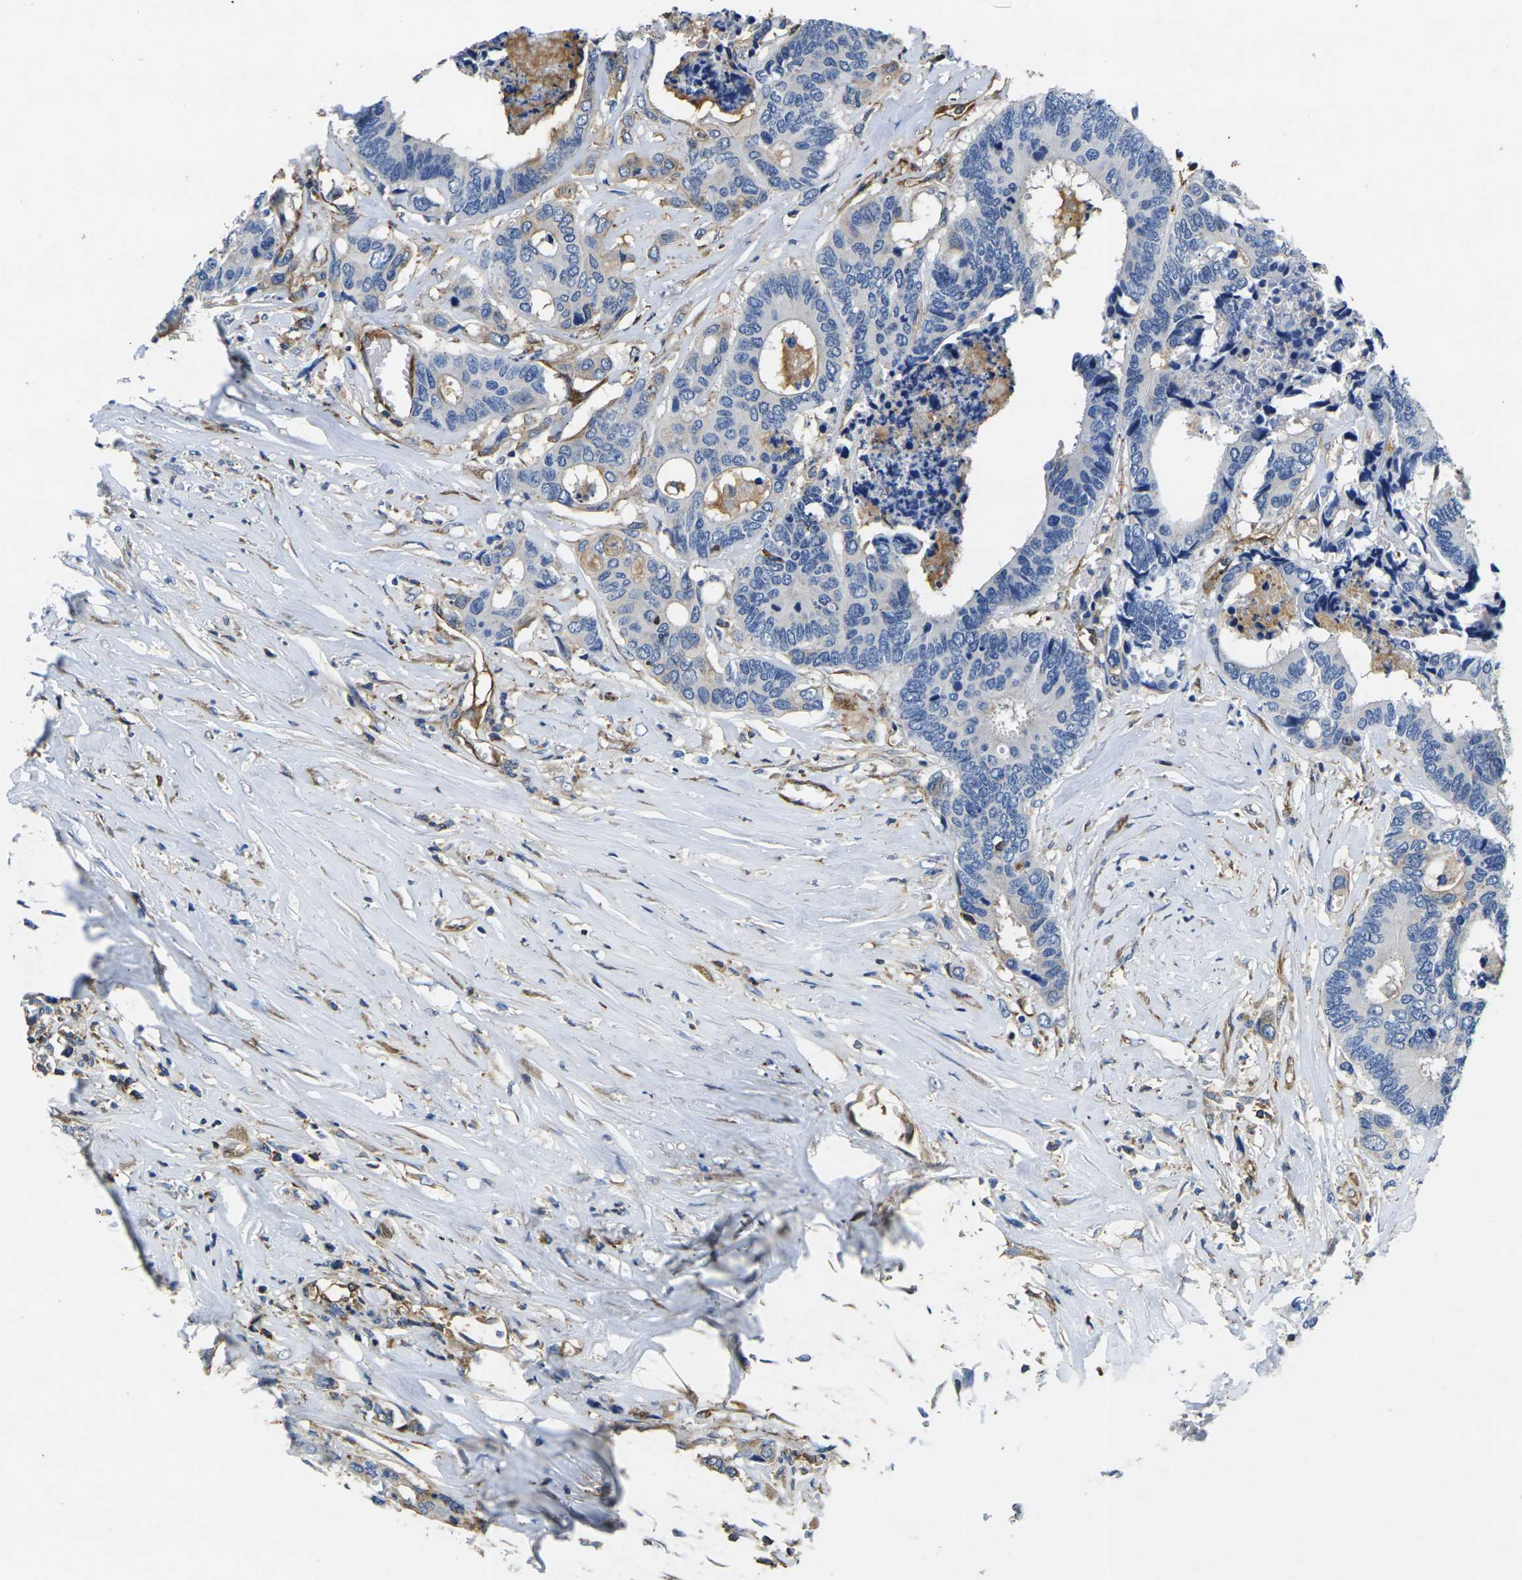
{"staining": {"intensity": "negative", "quantity": "none", "location": "none"}, "tissue": "colorectal cancer", "cell_type": "Tumor cells", "image_type": "cancer", "snomed": [{"axis": "morphology", "description": "Adenocarcinoma, NOS"}, {"axis": "topography", "description": "Rectum"}], "caption": "Tumor cells show no significant expression in colorectal cancer (adenocarcinoma). (DAB (3,3'-diaminobenzidine) immunohistochemistry (IHC) visualized using brightfield microscopy, high magnification).", "gene": "FAM110D", "patient": {"sex": "male", "age": 55}}